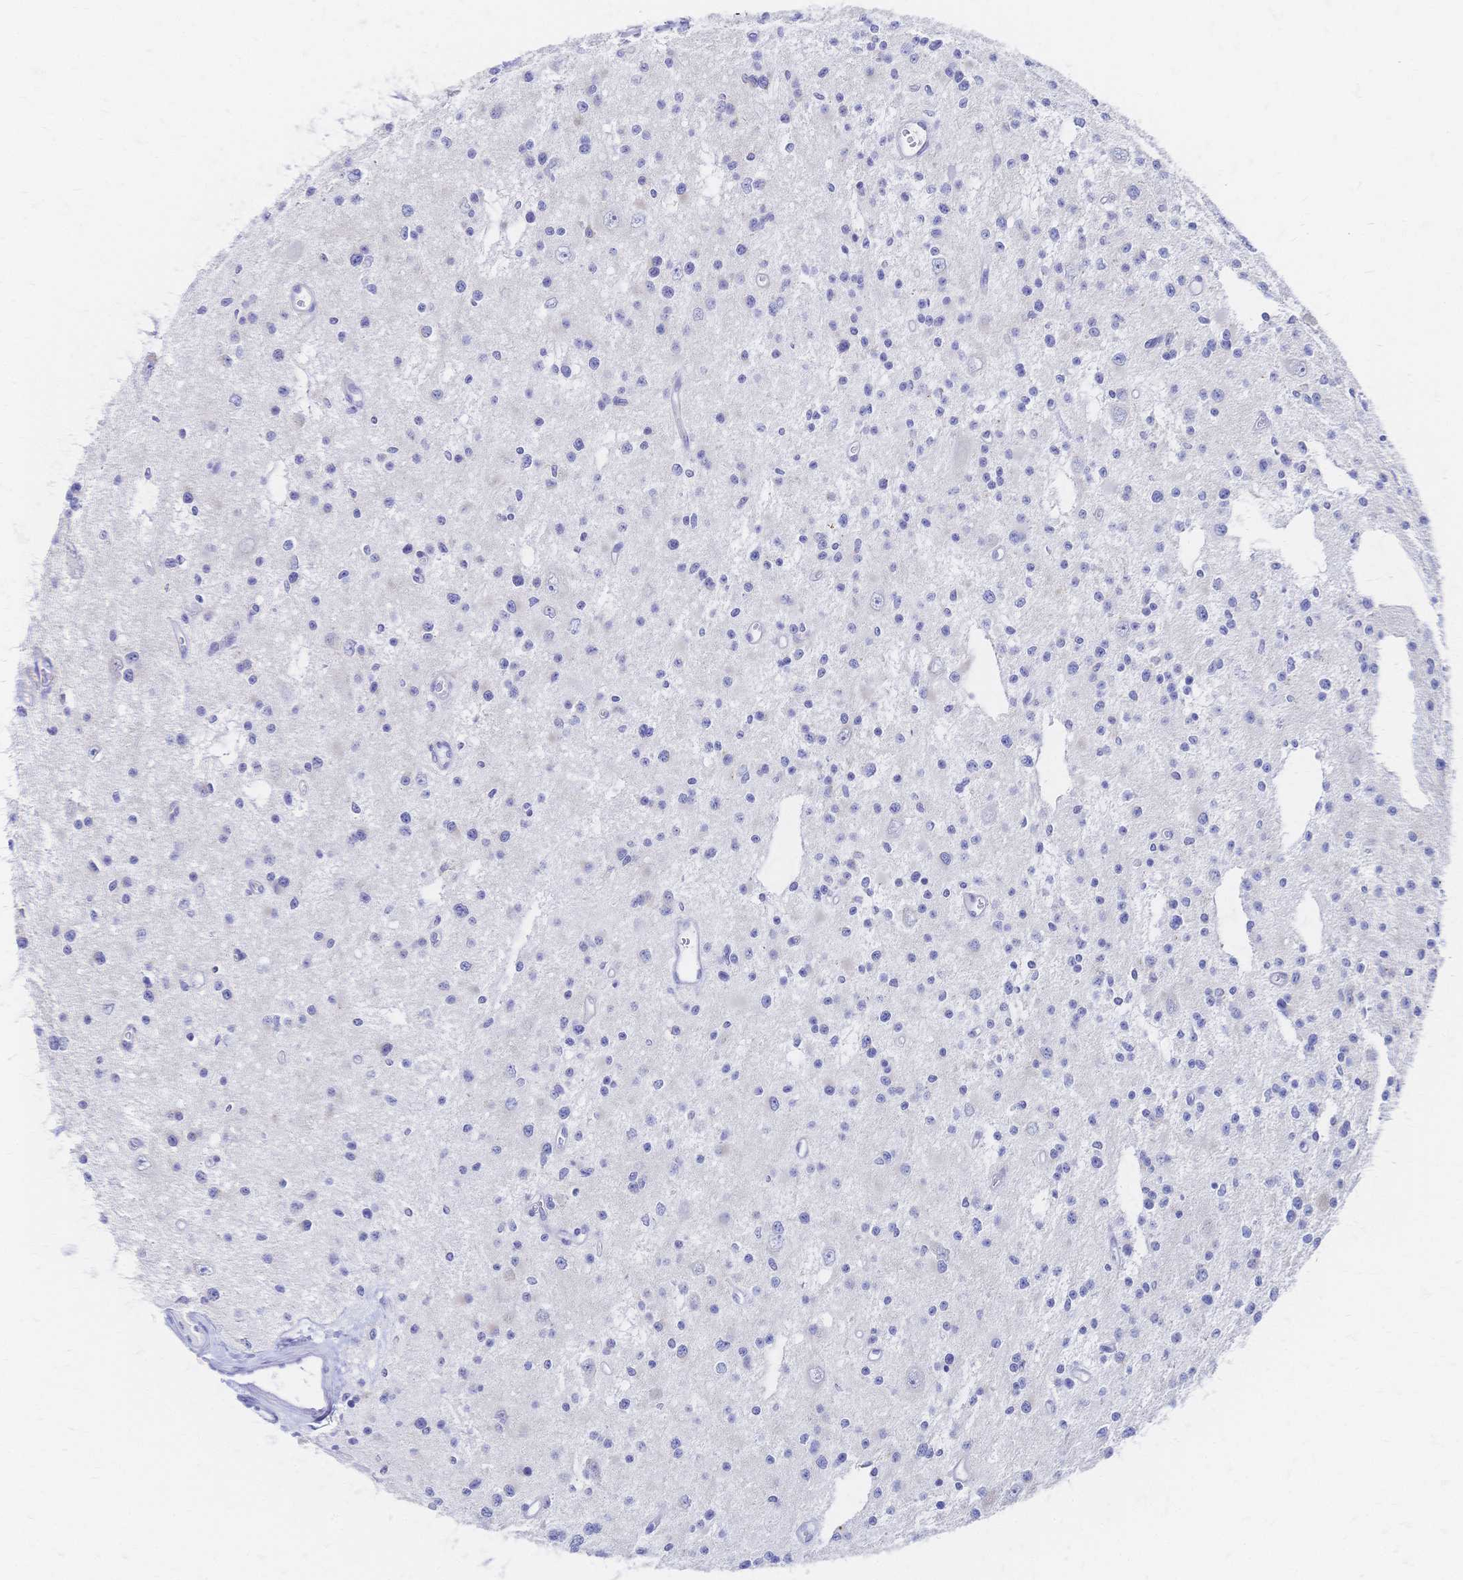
{"staining": {"intensity": "negative", "quantity": "none", "location": "none"}, "tissue": "glioma", "cell_type": "Tumor cells", "image_type": "cancer", "snomed": [{"axis": "morphology", "description": "Glioma, malignant, Low grade"}, {"axis": "topography", "description": "Brain"}], "caption": "This photomicrograph is of malignant glioma (low-grade) stained with IHC to label a protein in brown with the nuclei are counter-stained blue. There is no expression in tumor cells. The staining is performed using DAB brown chromogen with nuclei counter-stained in using hematoxylin.", "gene": "SLC5A1", "patient": {"sex": "male", "age": 43}}